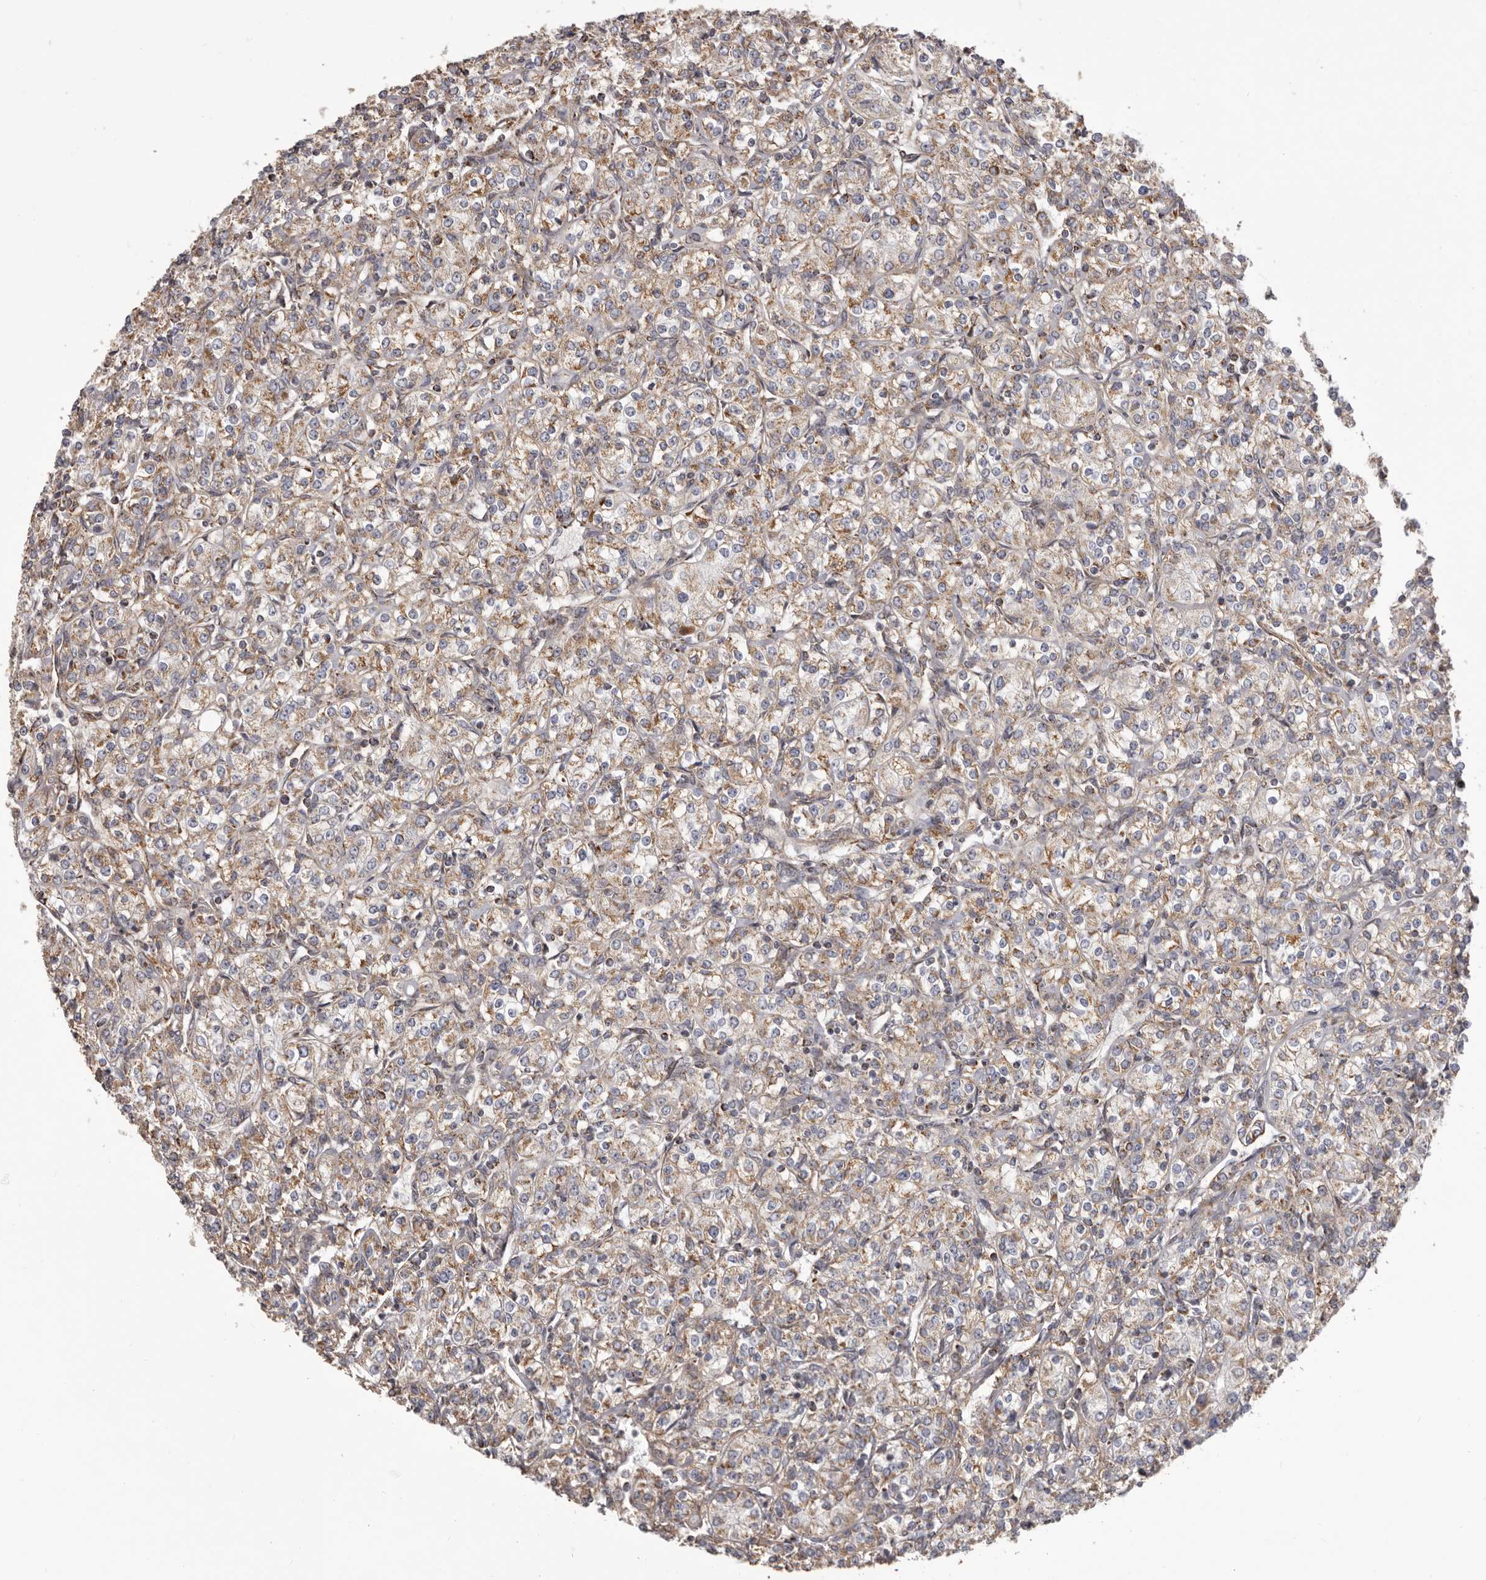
{"staining": {"intensity": "weak", "quantity": ">75%", "location": "cytoplasmic/membranous"}, "tissue": "renal cancer", "cell_type": "Tumor cells", "image_type": "cancer", "snomed": [{"axis": "morphology", "description": "Adenocarcinoma, NOS"}, {"axis": "topography", "description": "Kidney"}], "caption": "High-power microscopy captured an immunohistochemistry (IHC) photomicrograph of adenocarcinoma (renal), revealing weak cytoplasmic/membranous positivity in about >75% of tumor cells.", "gene": "CHRM2", "patient": {"sex": "male", "age": 77}}